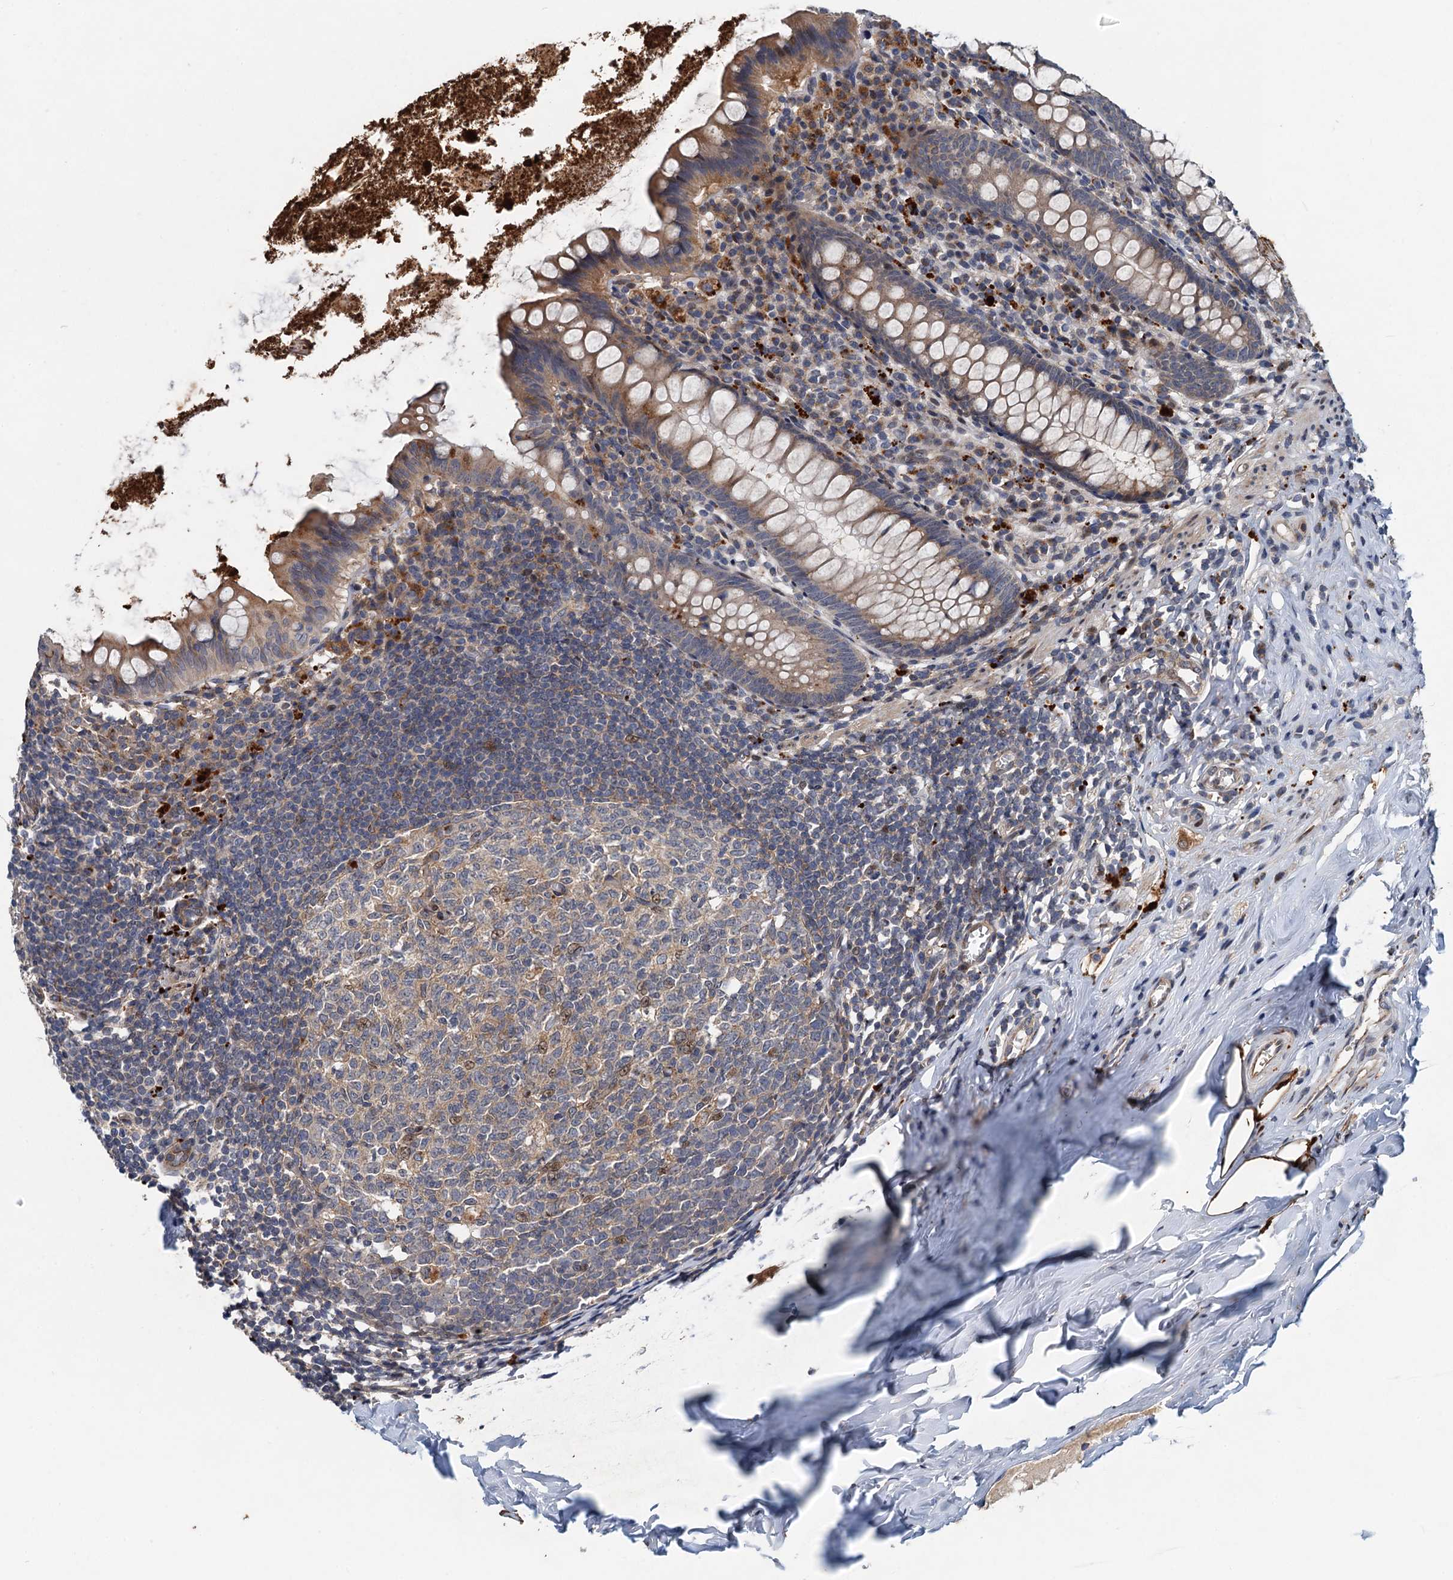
{"staining": {"intensity": "moderate", "quantity": ">75%", "location": "cytoplasmic/membranous"}, "tissue": "appendix", "cell_type": "Glandular cells", "image_type": "normal", "snomed": [{"axis": "morphology", "description": "Normal tissue, NOS"}, {"axis": "topography", "description": "Appendix"}], "caption": "The micrograph shows staining of unremarkable appendix, revealing moderate cytoplasmic/membranous protein expression (brown color) within glandular cells.", "gene": "NBEA", "patient": {"sex": "female", "age": 51}}